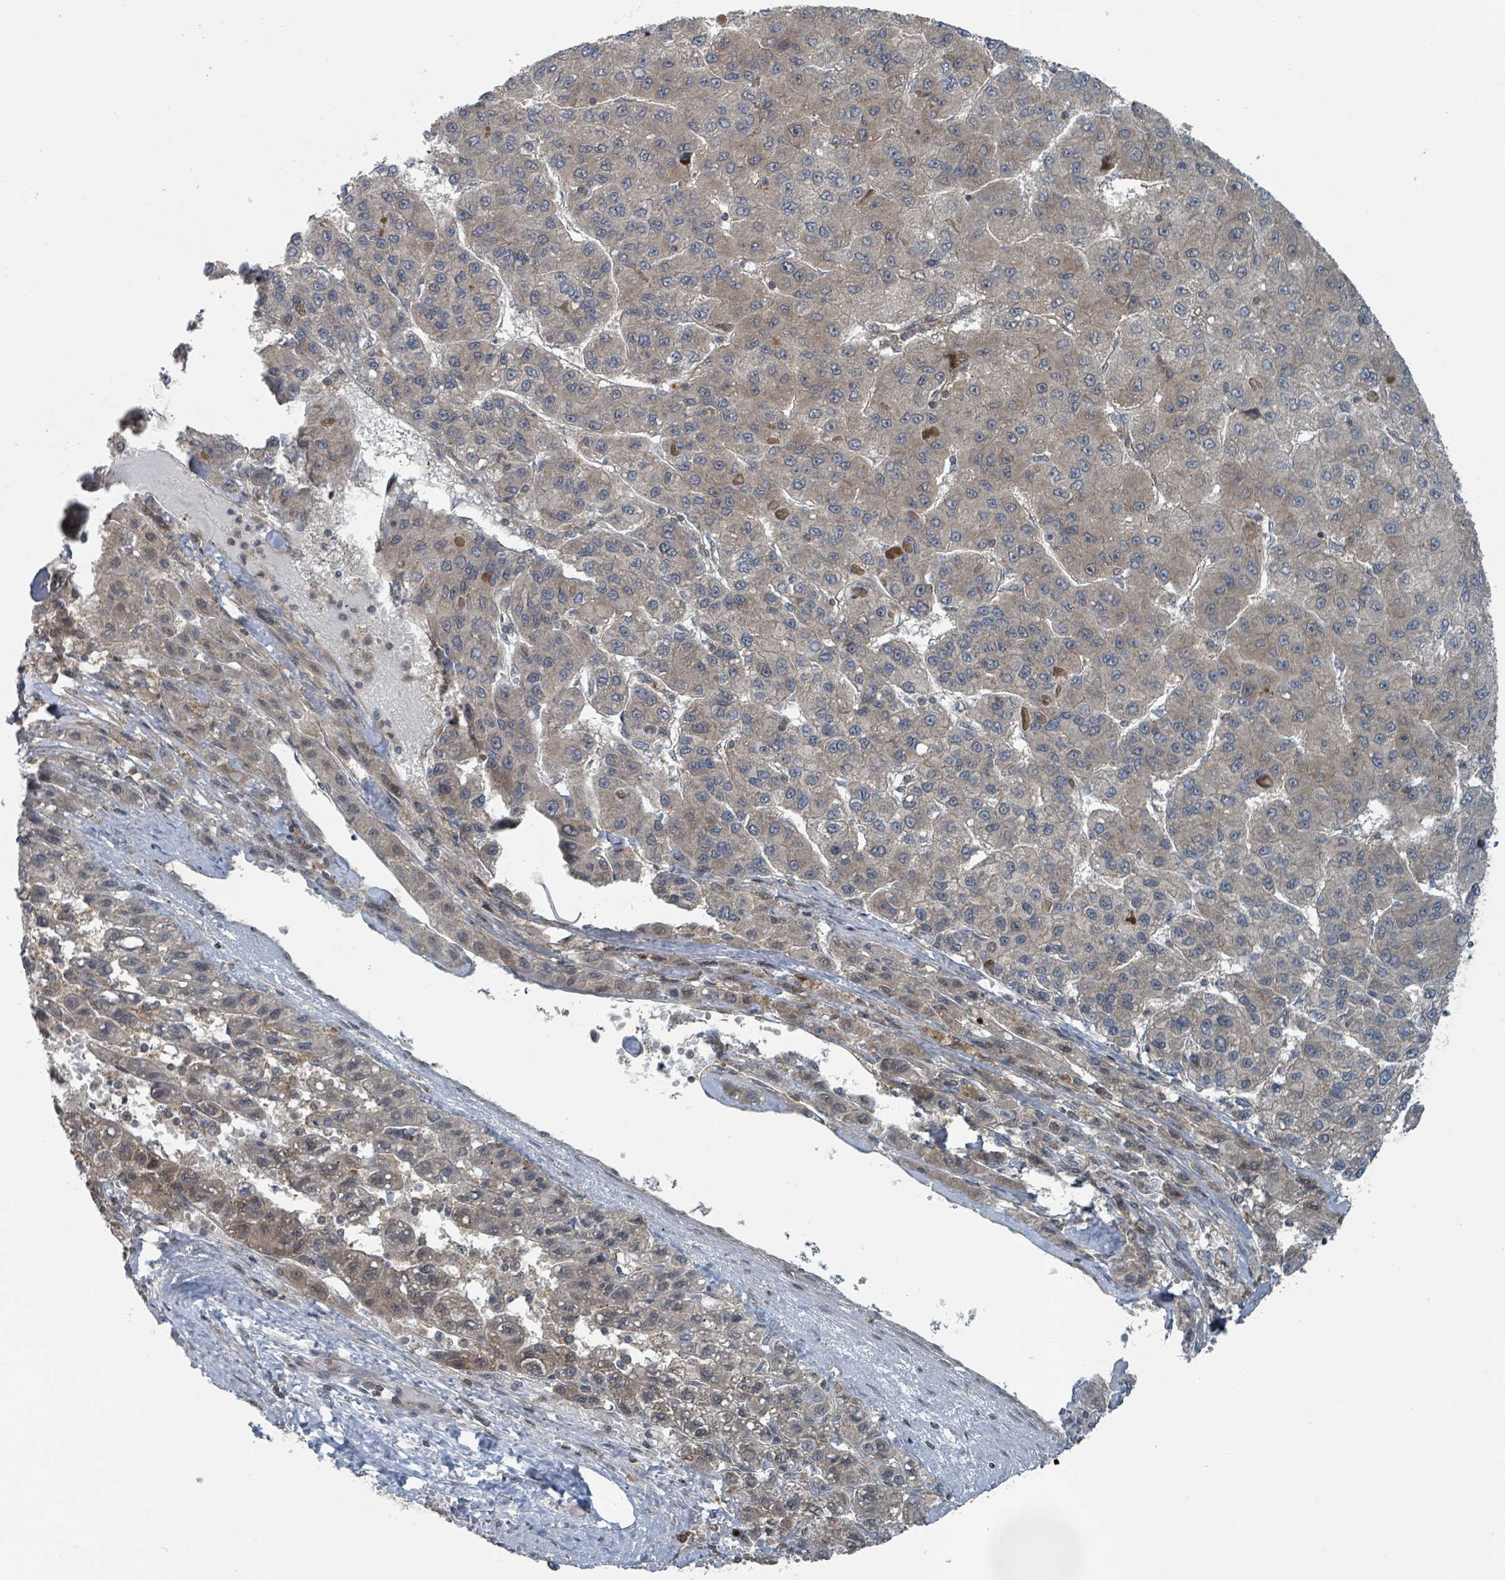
{"staining": {"intensity": "weak", "quantity": "25%-75%", "location": "cytoplasmic/membranous"}, "tissue": "liver cancer", "cell_type": "Tumor cells", "image_type": "cancer", "snomed": [{"axis": "morphology", "description": "Carcinoma, Hepatocellular, NOS"}, {"axis": "topography", "description": "Liver"}], "caption": "High-power microscopy captured an immunohistochemistry (IHC) photomicrograph of hepatocellular carcinoma (liver), revealing weak cytoplasmic/membranous positivity in about 25%-75% of tumor cells.", "gene": "GOLGA7", "patient": {"sex": "female", "age": 82}}